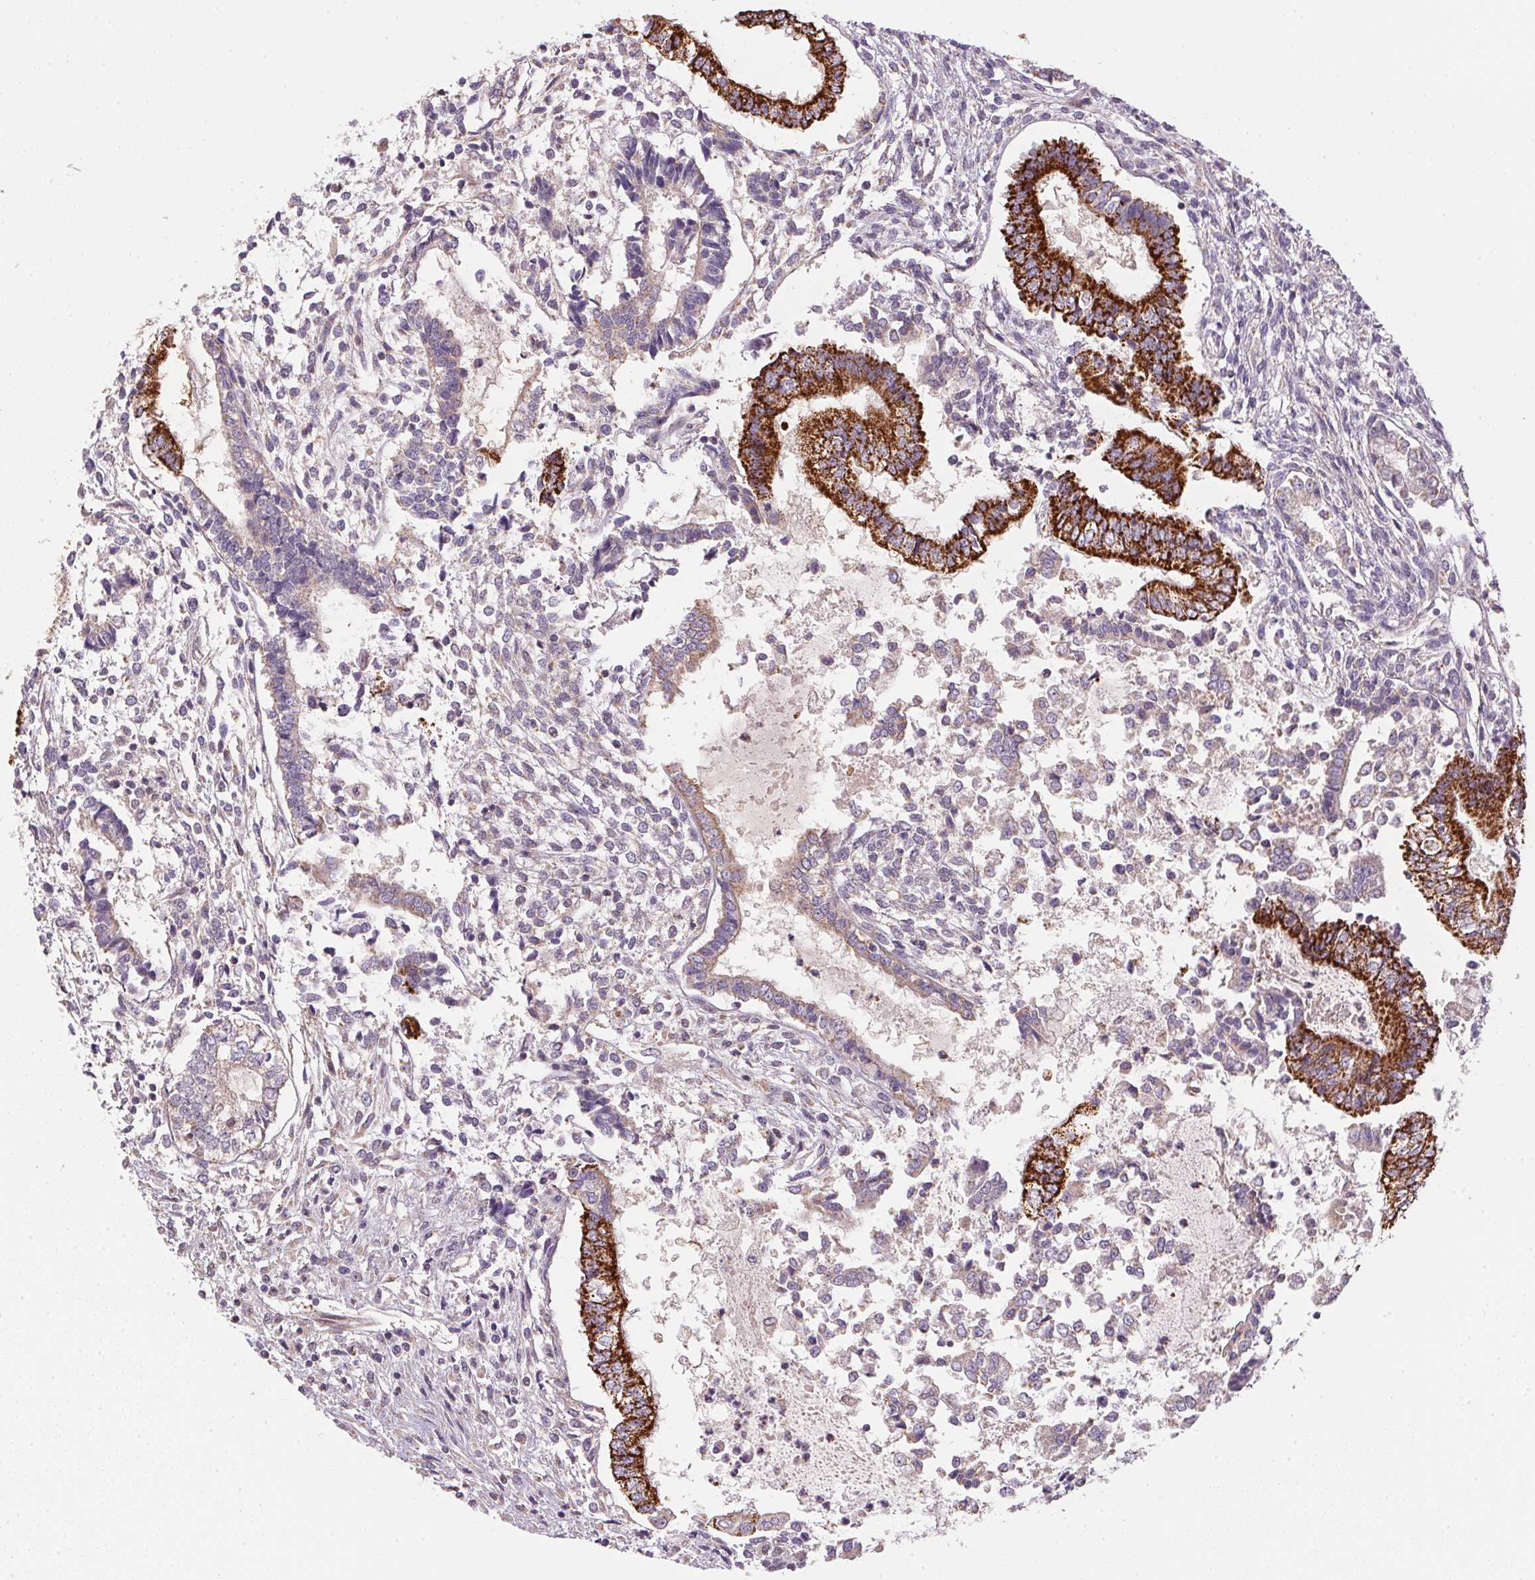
{"staining": {"intensity": "strong", "quantity": "25%-75%", "location": "cytoplasmic/membranous"}, "tissue": "testis cancer", "cell_type": "Tumor cells", "image_type": "cancer", "snomed": [{"axis": "morphology", "description": "Carcinoma, Embryonal, NOS"}, {"axis": "topography", "description": "Testis"}], "caption": "There is high levels of strong cytoplasmic/membranous staining in tumor cells of testis embryonal carcinoma, as demonstrated by immunohistochemical staining (brown color).", "gene": "SC5D", "patient": {"sex": "male", "age": 37}}